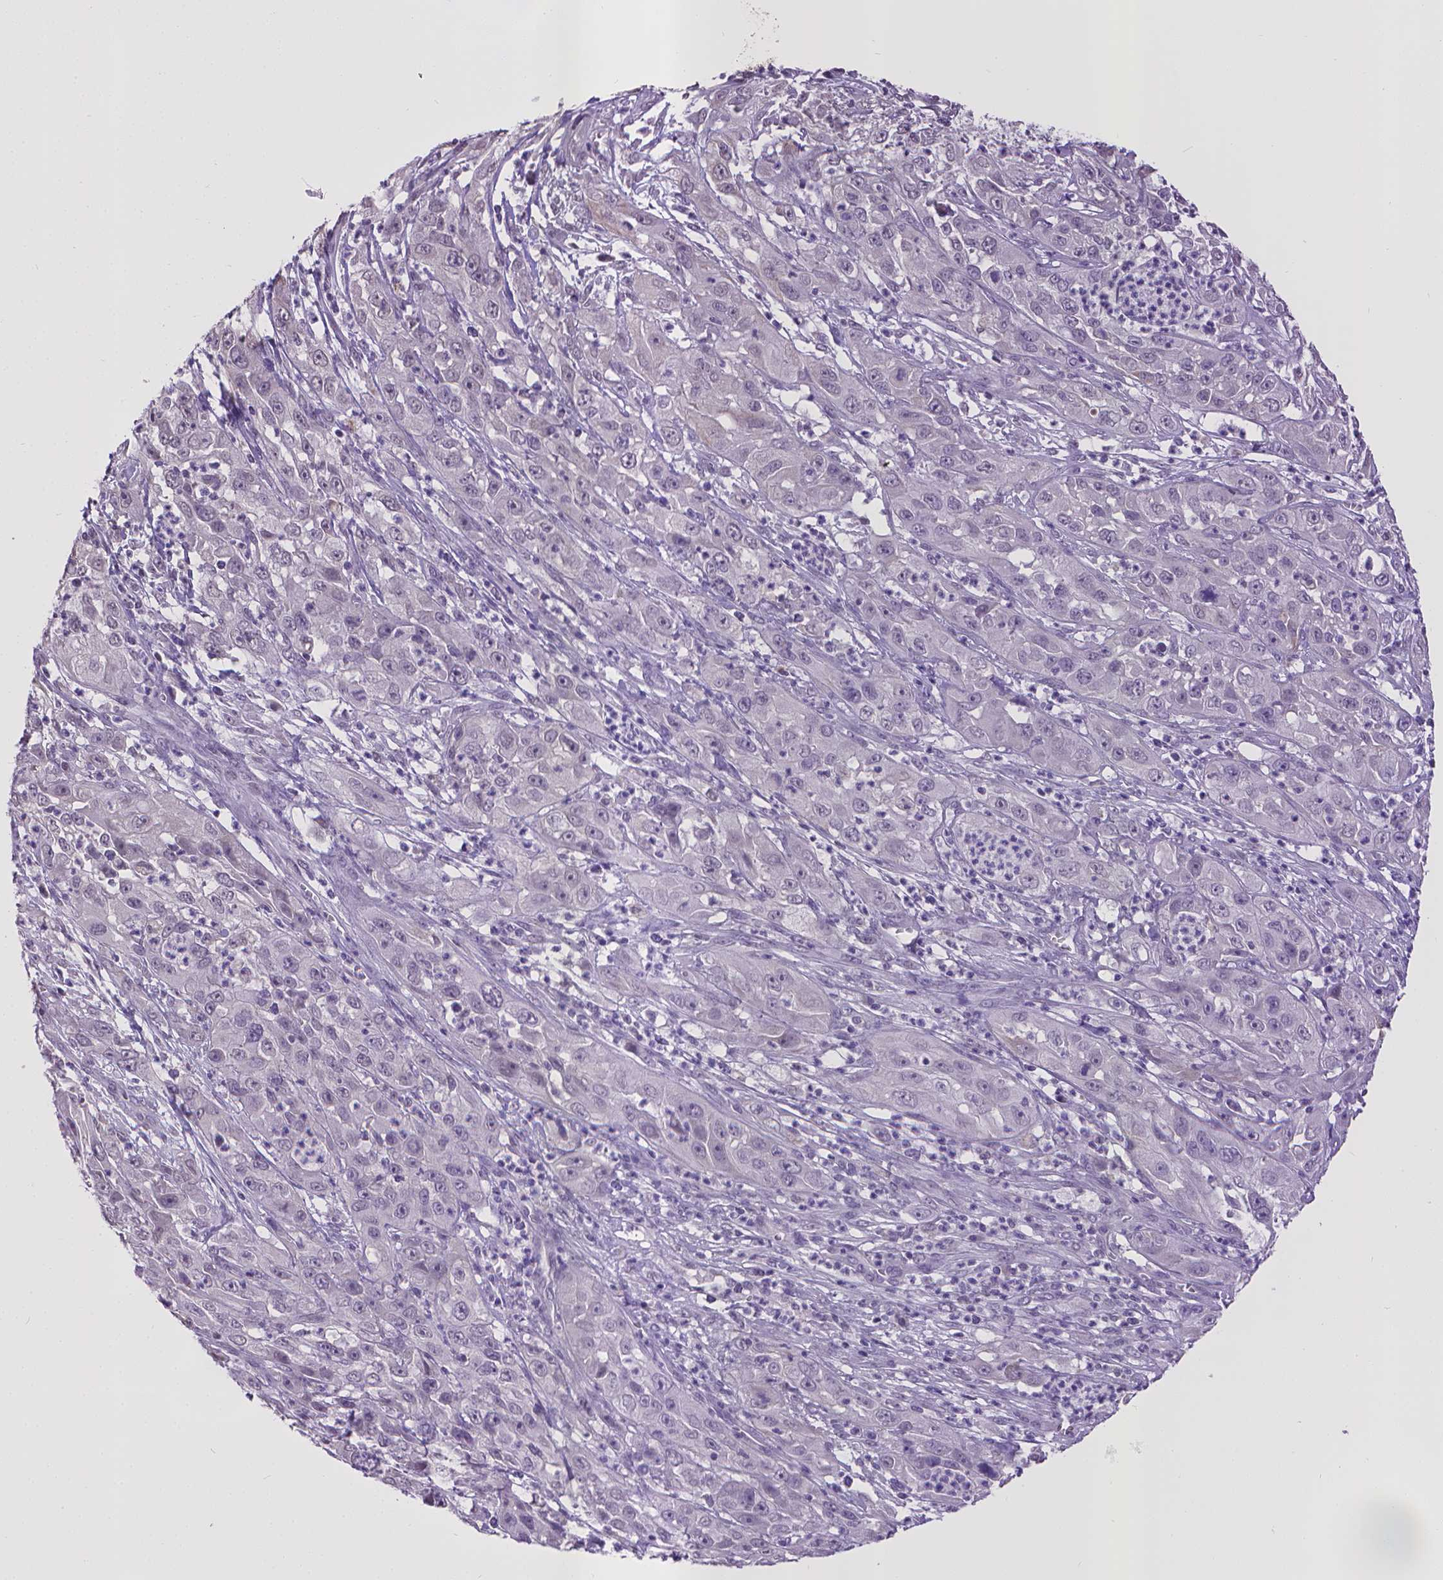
{"staining": {"intensity": "negative", "quantity": "none", "location": "none"}, "tissue": "cervical cancer", "cell_type": "Tumor cells", "image_type": "cancer", "snomed": [{"axis": "morphology", "description": "Squamous cell carcinoma, NOS"}, {"axis": "topography", "description": "Cervix"}], "caption": "Cervical cancer (squamous cell carcinoma) was stained to show a protein in brown. There is no significant positivity in tumor cells.", "gene": "KMO", "patient": {"sex": "female", "age": 32}}